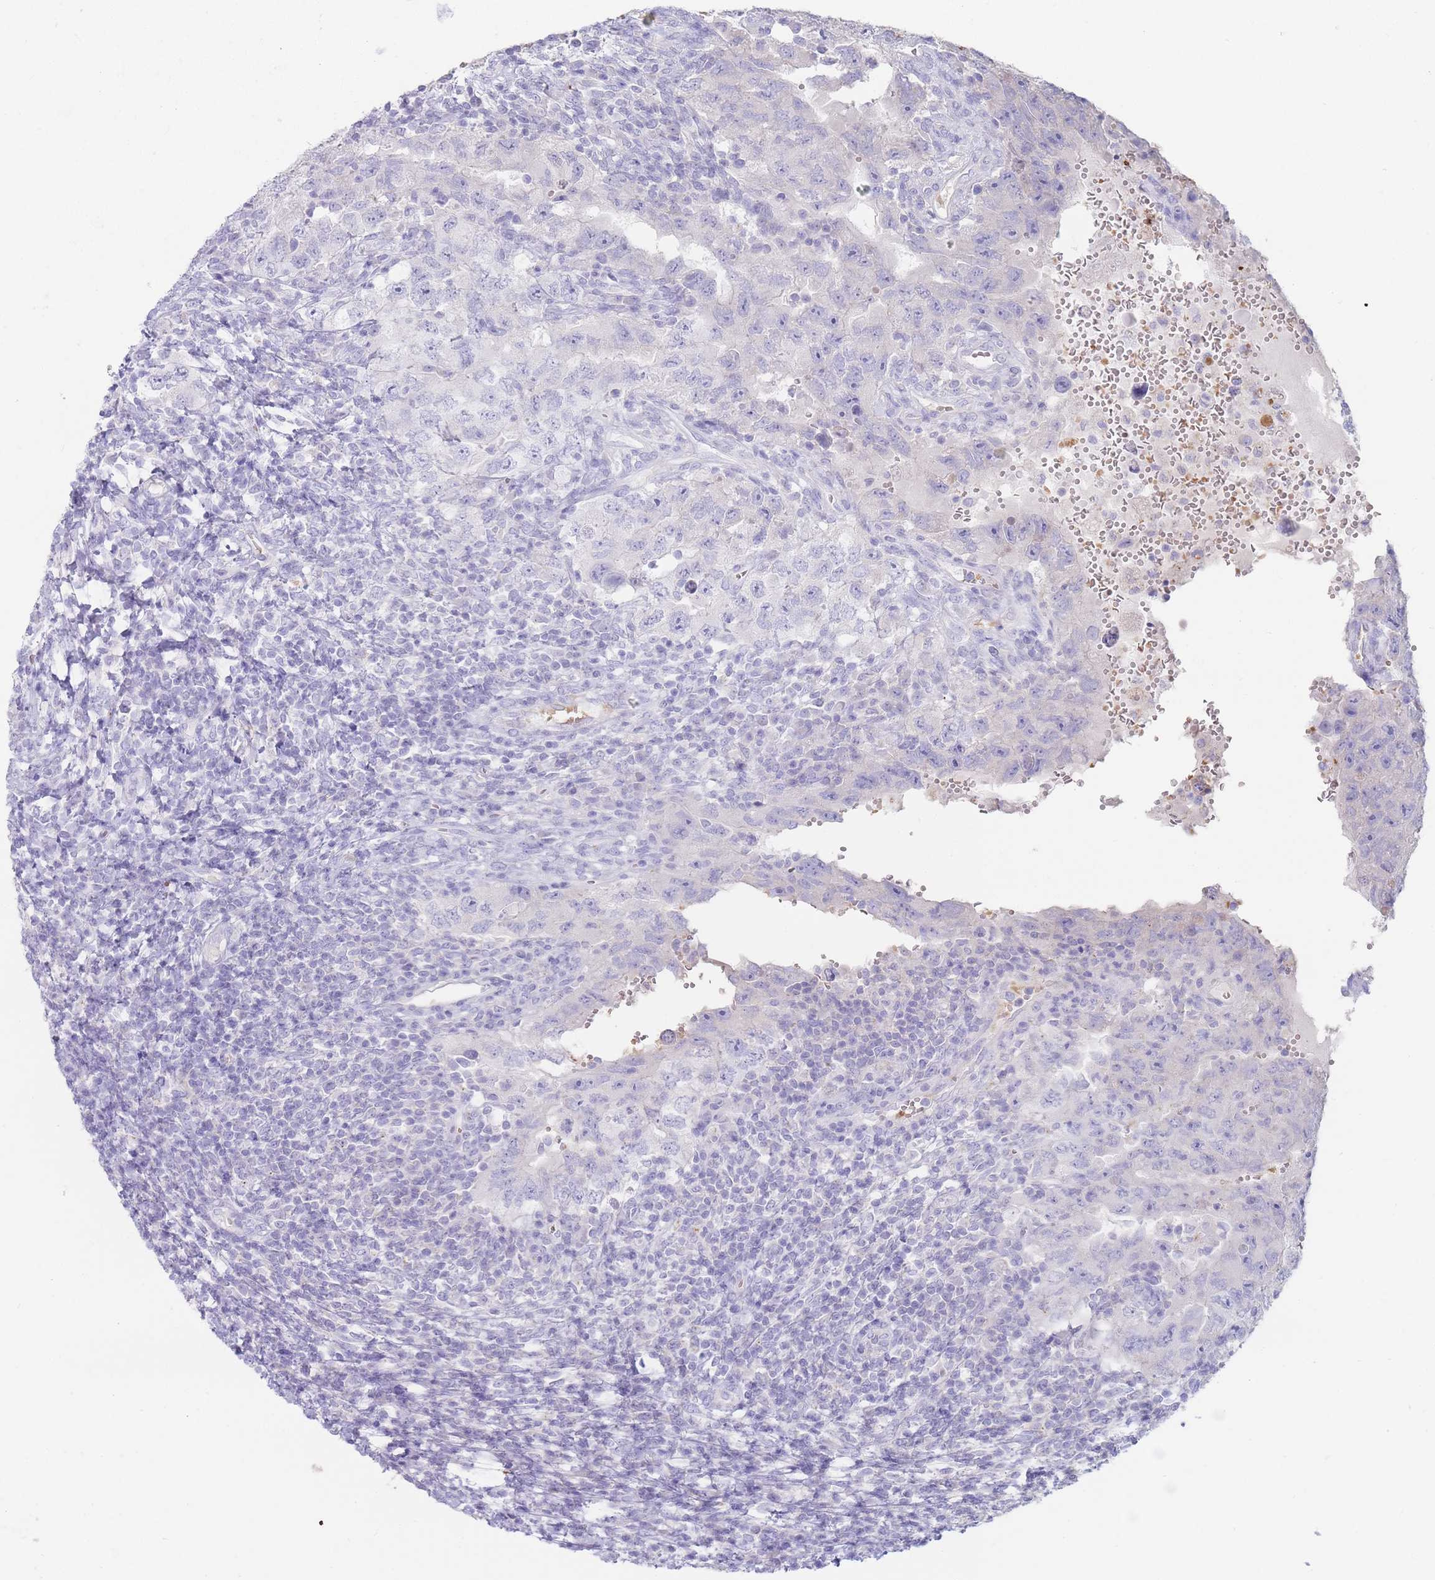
{"staining": {"intensity": "negative", "quantity": "none", "location": "none"}, "tissue": "testis cancer", "cell_type": "Tumor cells", "image_type": "cancer", "snomed": [{"axis": "morphology", "description": "Carcinoma, Embryonal, NOS"}, {"axis": "topography", "description": "Testis"}], "caption": "IHC photomicrograph of testis embryonal carcinoma stained for a protein (brown), which demonstrates no staining in tumor cells.", "gene": "HBG2", "patient": {"sex": "male", "age": 26}}